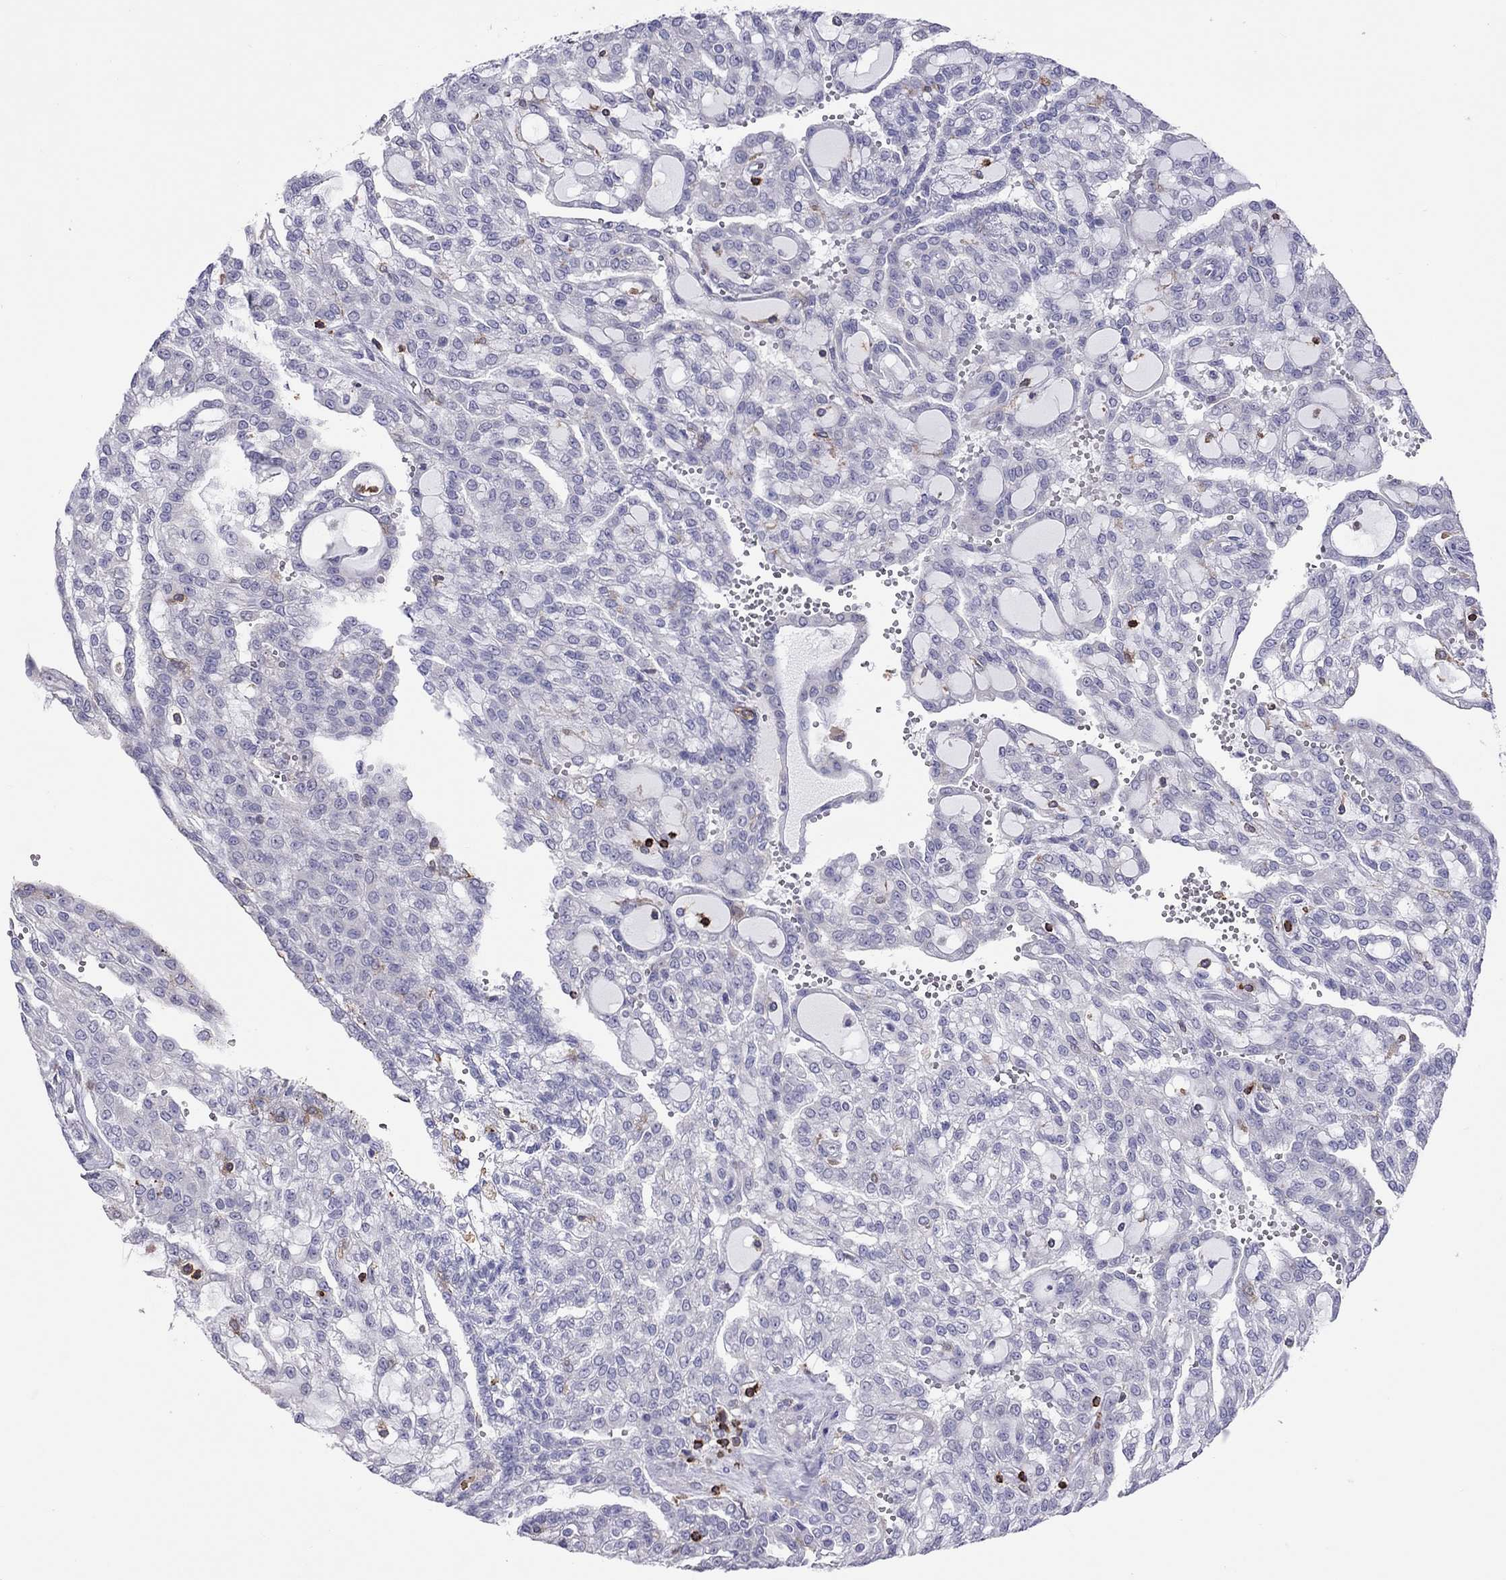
{"staining": {"intensity": "negative", "quantity": "none", "location": "none"}, "tissue": "renal cancer", "cell_type": "Tumor cells", "image_type": "cancer", "snomed": [{"axis": "morphology", "description": "Adenocarcinoma, NOS"}, {"axis": "topography", "description": "Kidney"}], "caption": "There is no significant positivity in tumor cells of renal cancer (adenocarcinoma).", "gene": "MND1", "patient": {"sex": "male", "age": 63}}